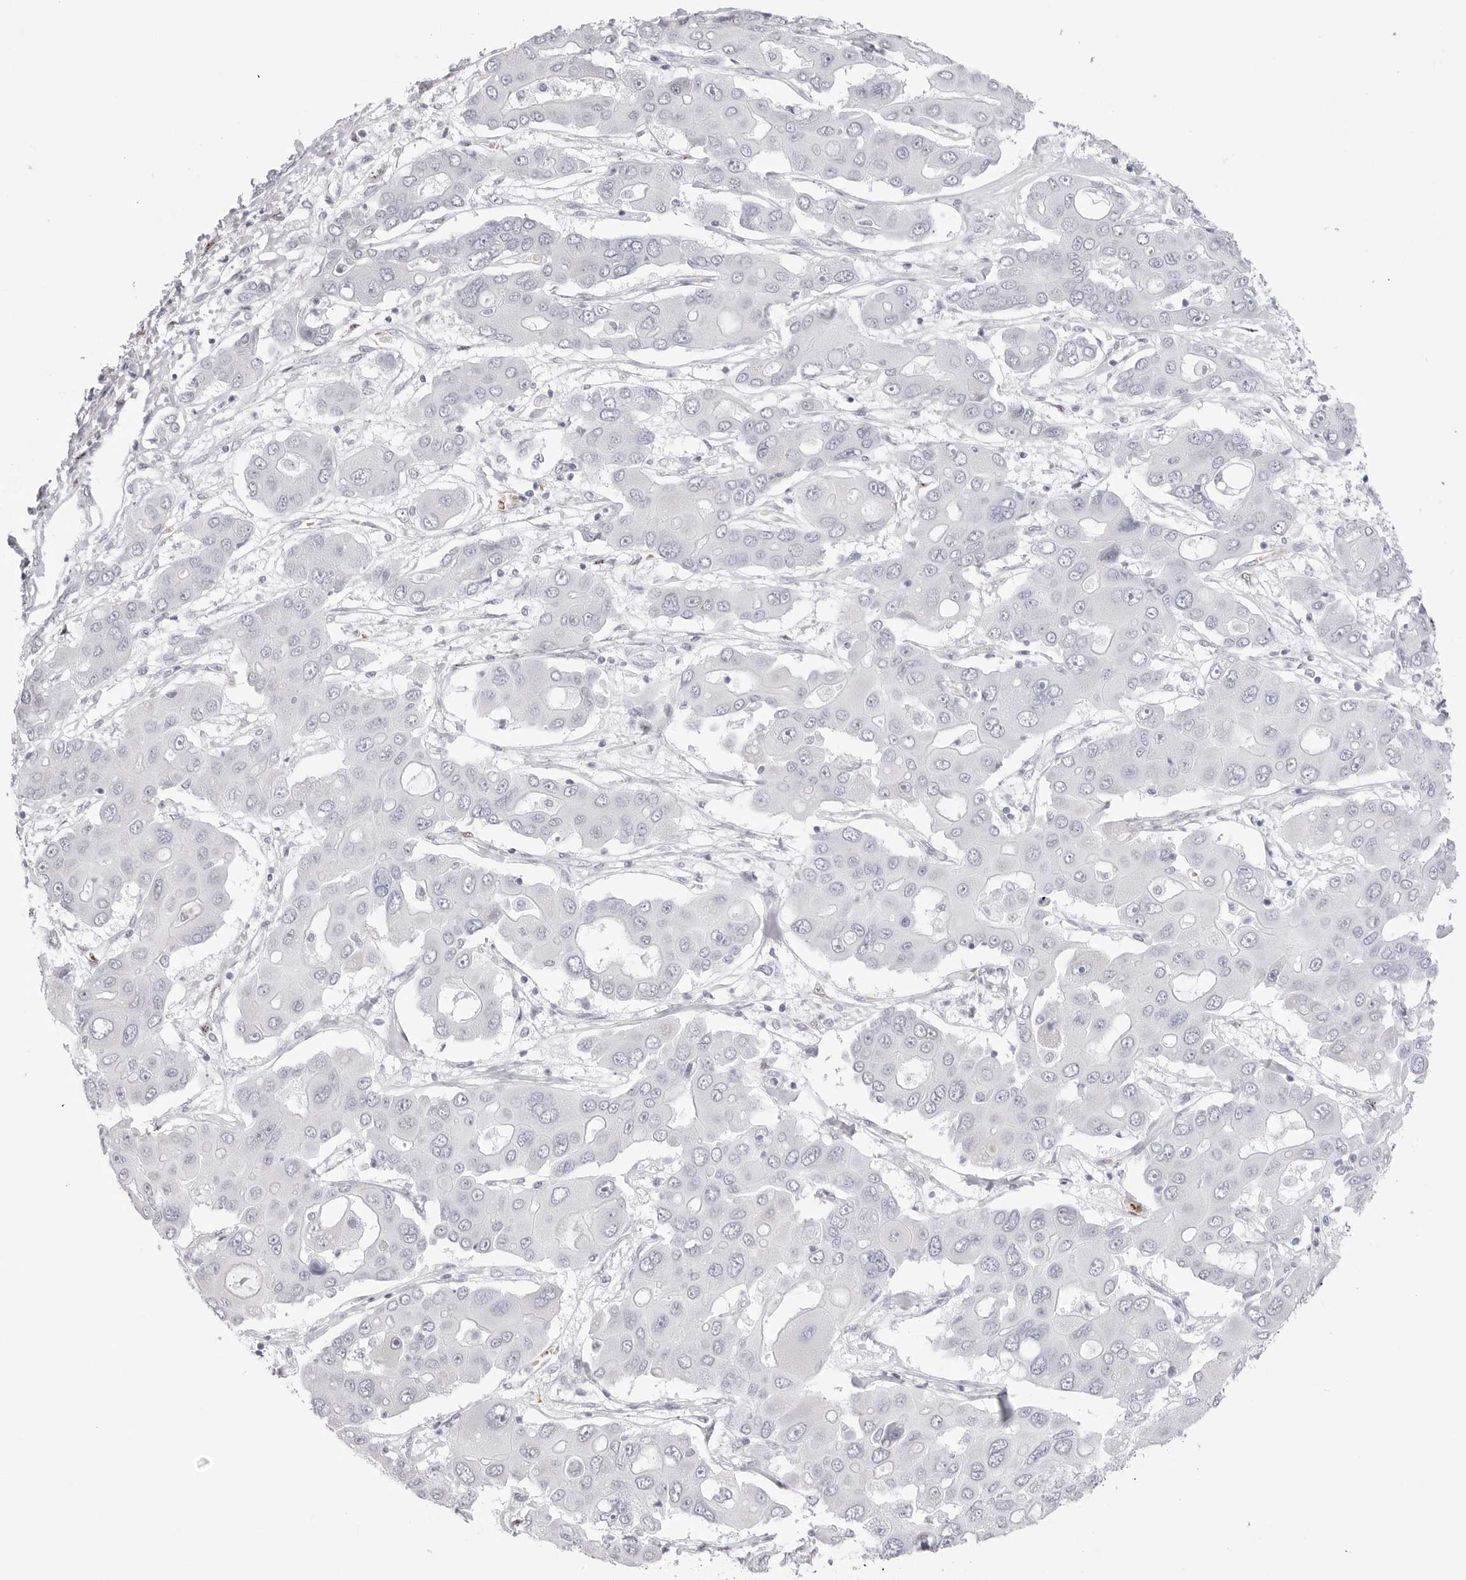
{"staining": {"intensity": "negative", "quantity": "none", "location": "none"}, "tissue": "liver cancer", "cell_type": "Tumor cells", "image_type": "cancer", "snomed": [{"axis": "morphology", "description": "Cholangiocarcinoma"}, {"axis": "topography", "description": "Liver"}], "caption": "A high-resolution histopathology image shows immunohistochemistry staining of liver cancer, which shows no significant expression in tumor cells.", "gene": "TSSK1B", "patient": {"sex": "male", "age": 67}}